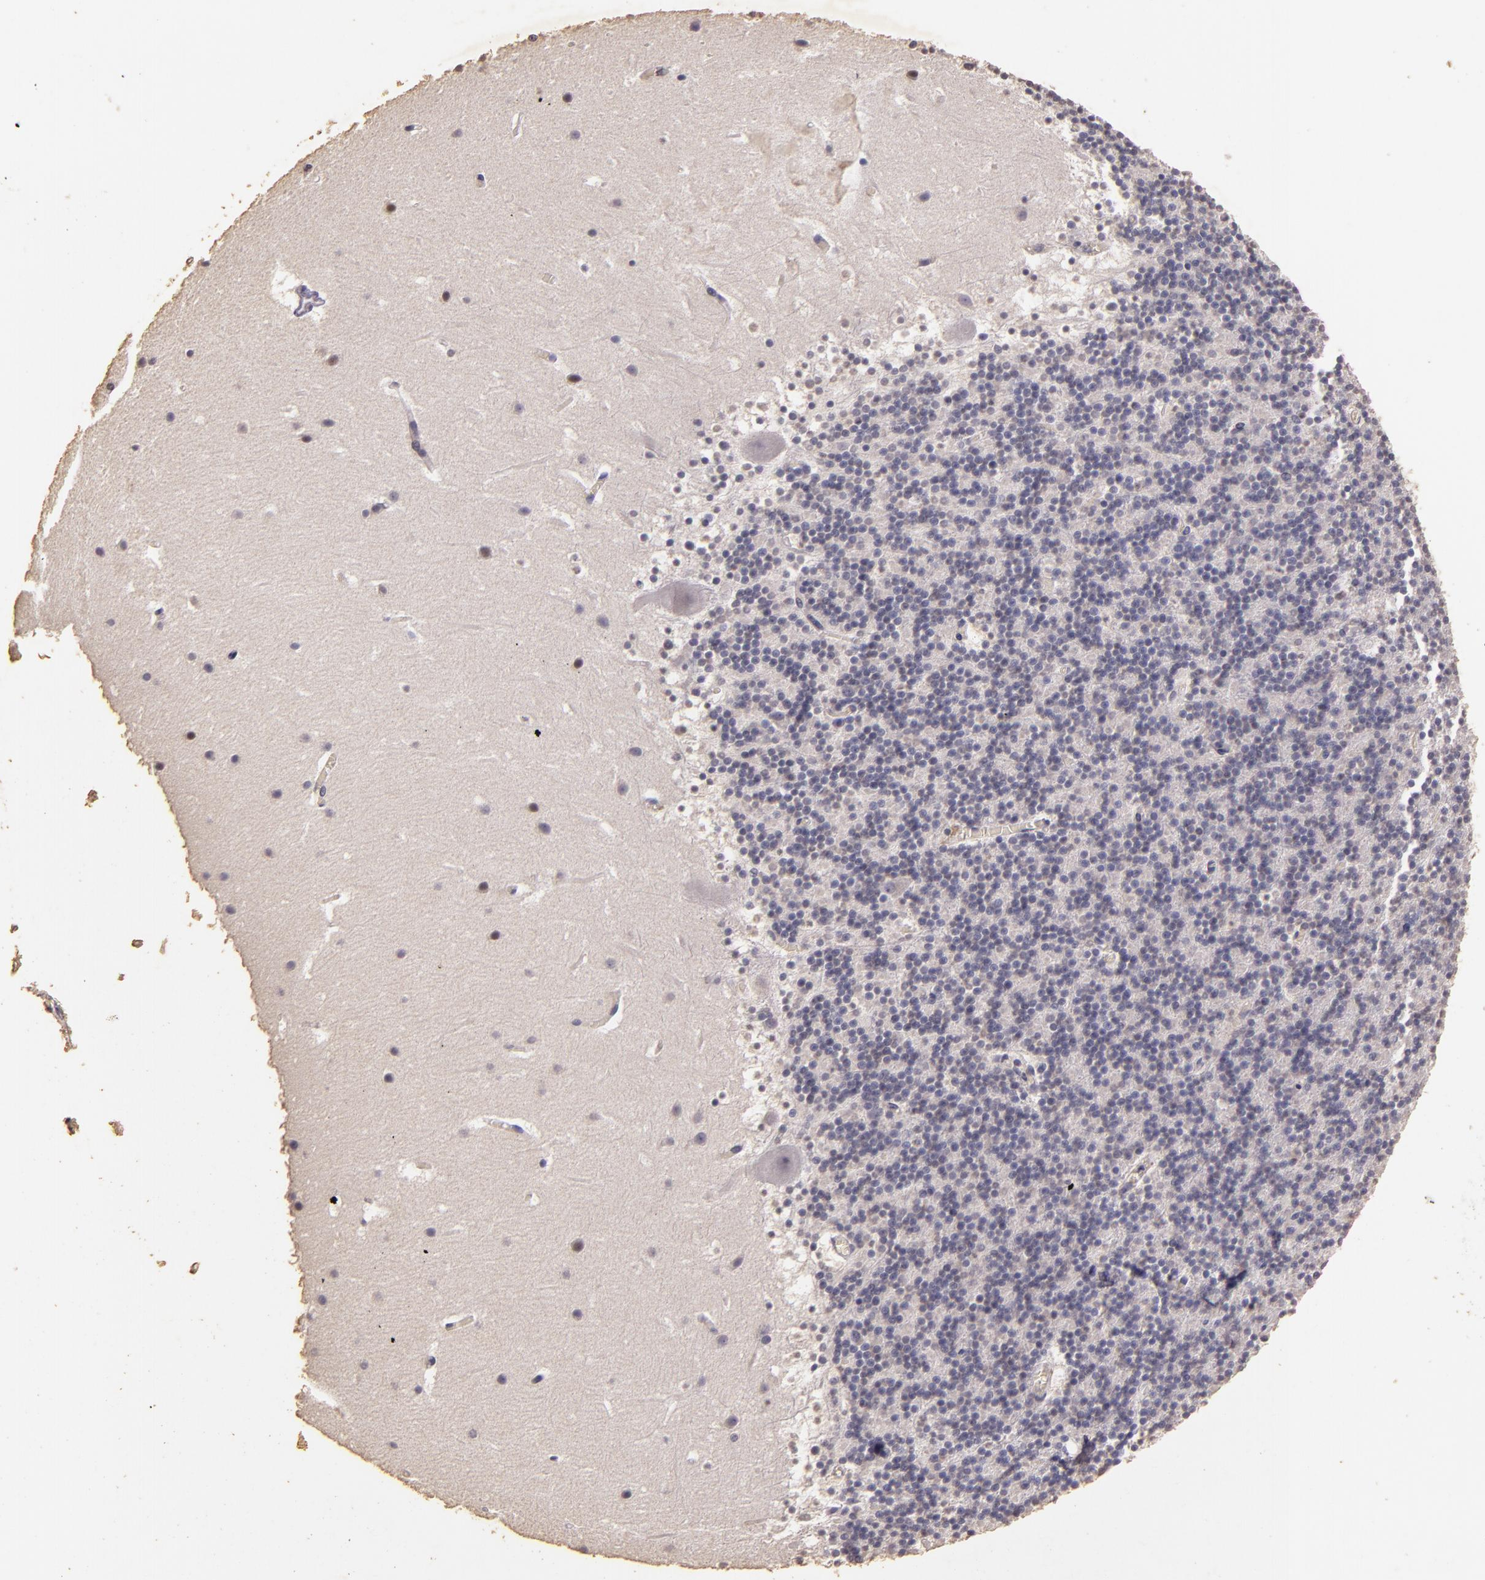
{"staining": {"intensity": "negative", "quantity": "none", "location": "none"}, "tissue": "cerebellum", "cell_type": "Cells in granular layer", "image_type": "normal", "snomed": [{"axis": "morphology", "description": "Normal tissue, NOS"}, {"axis": "topography", "description": "Cerebellum"}], "caption": "Human cerebellum stained for a protein using immunohistochemistry exhibits no expression in cells in granular layer.", "gene": "BCL2L13", "patient": {"sex": "male", "age": 45}}